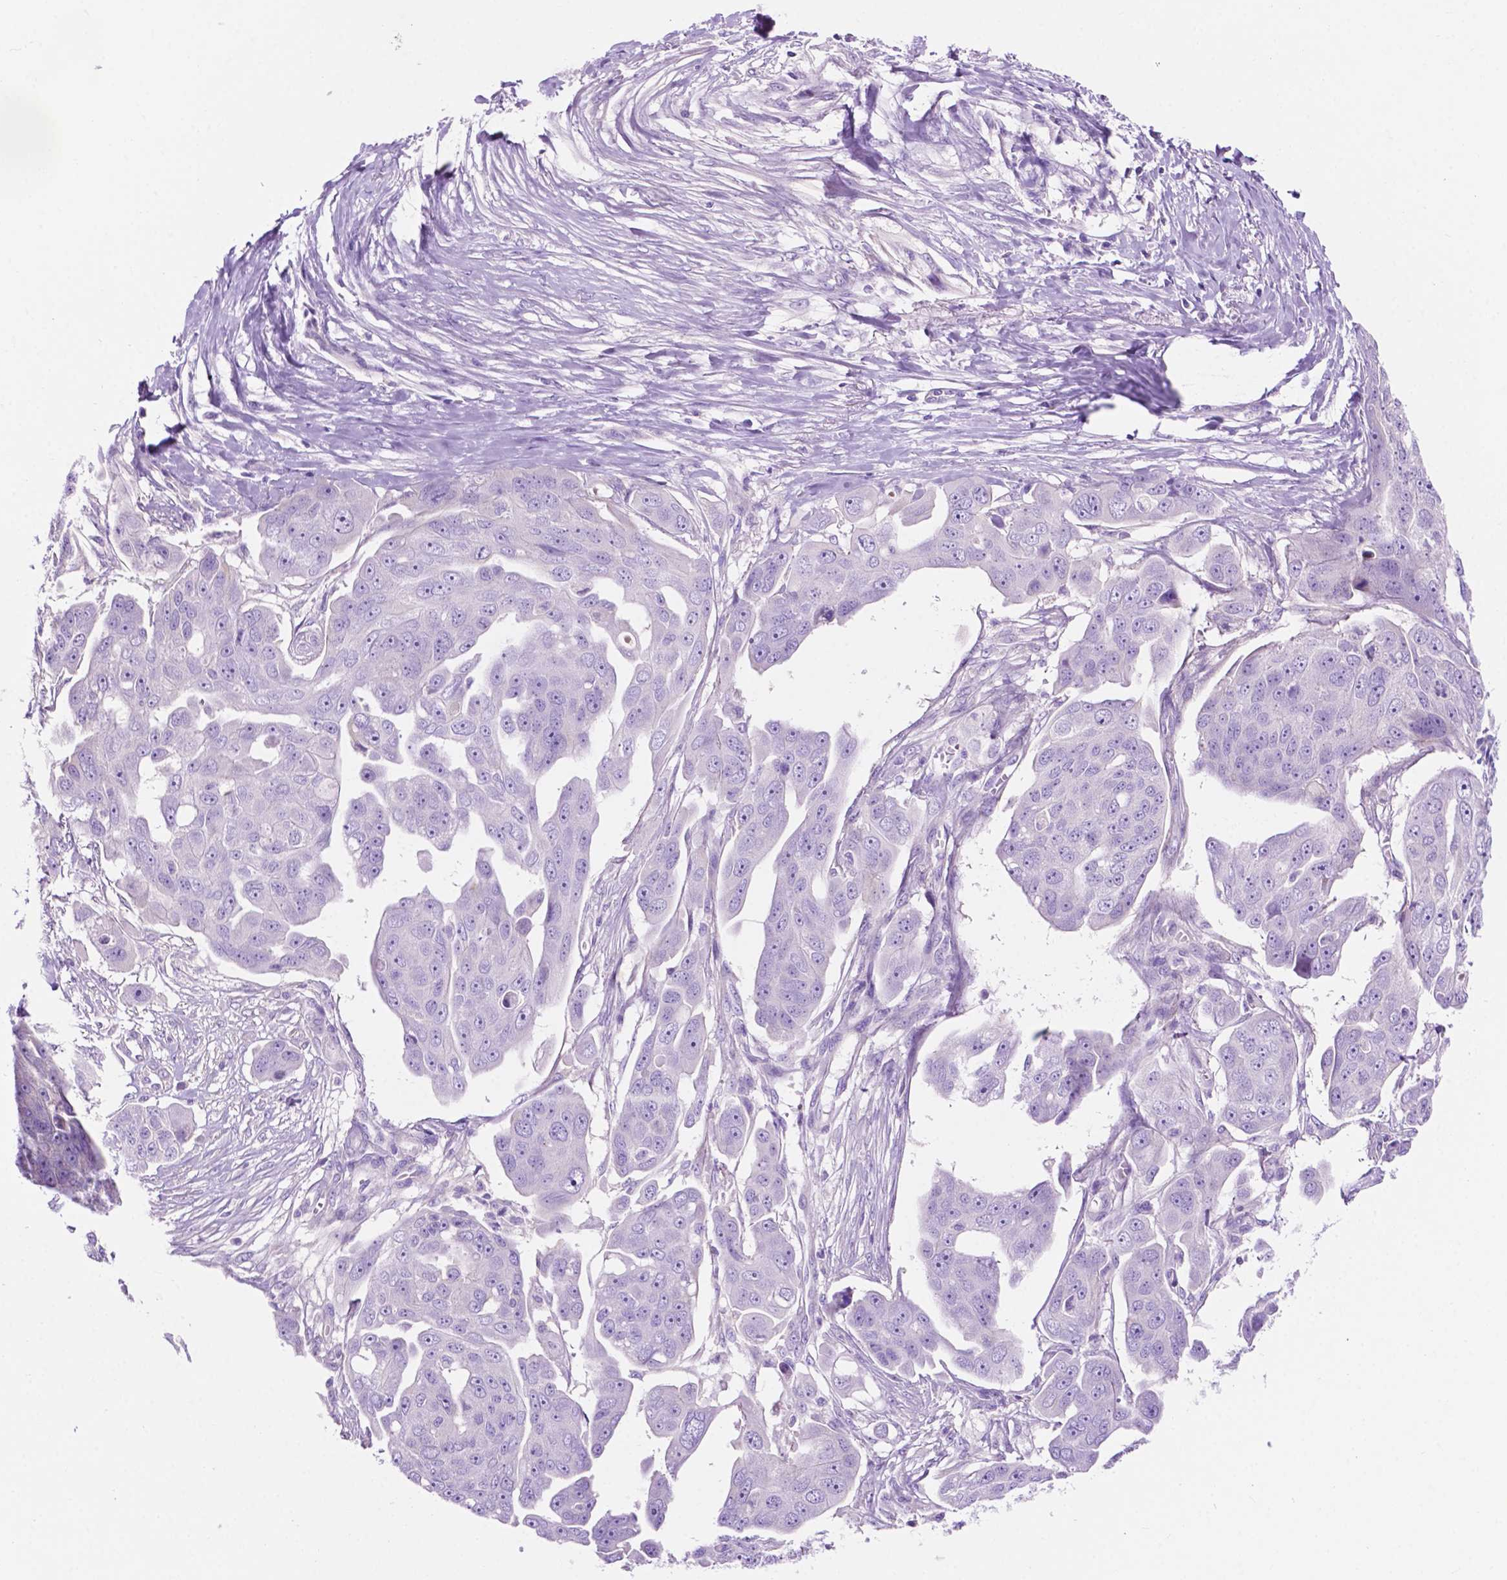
{"staining": {"intensity": "negative", "quantity": "none", "location": "none"}, "tissue": "ovarian cancer", "cell_type": "Tumor cells", "image_type": "cancer", "snomed": [{"axis": "morphology", "description": "Carcinoma, endometroid"}, {"axis": "topography", "description": "Ovary"}], "caption": "There is no significant positivity in tumor cells of ovarian endometroid carcinoma.", "gene": "IGFN1", "patient": {"sex": "female", "age": 70}}